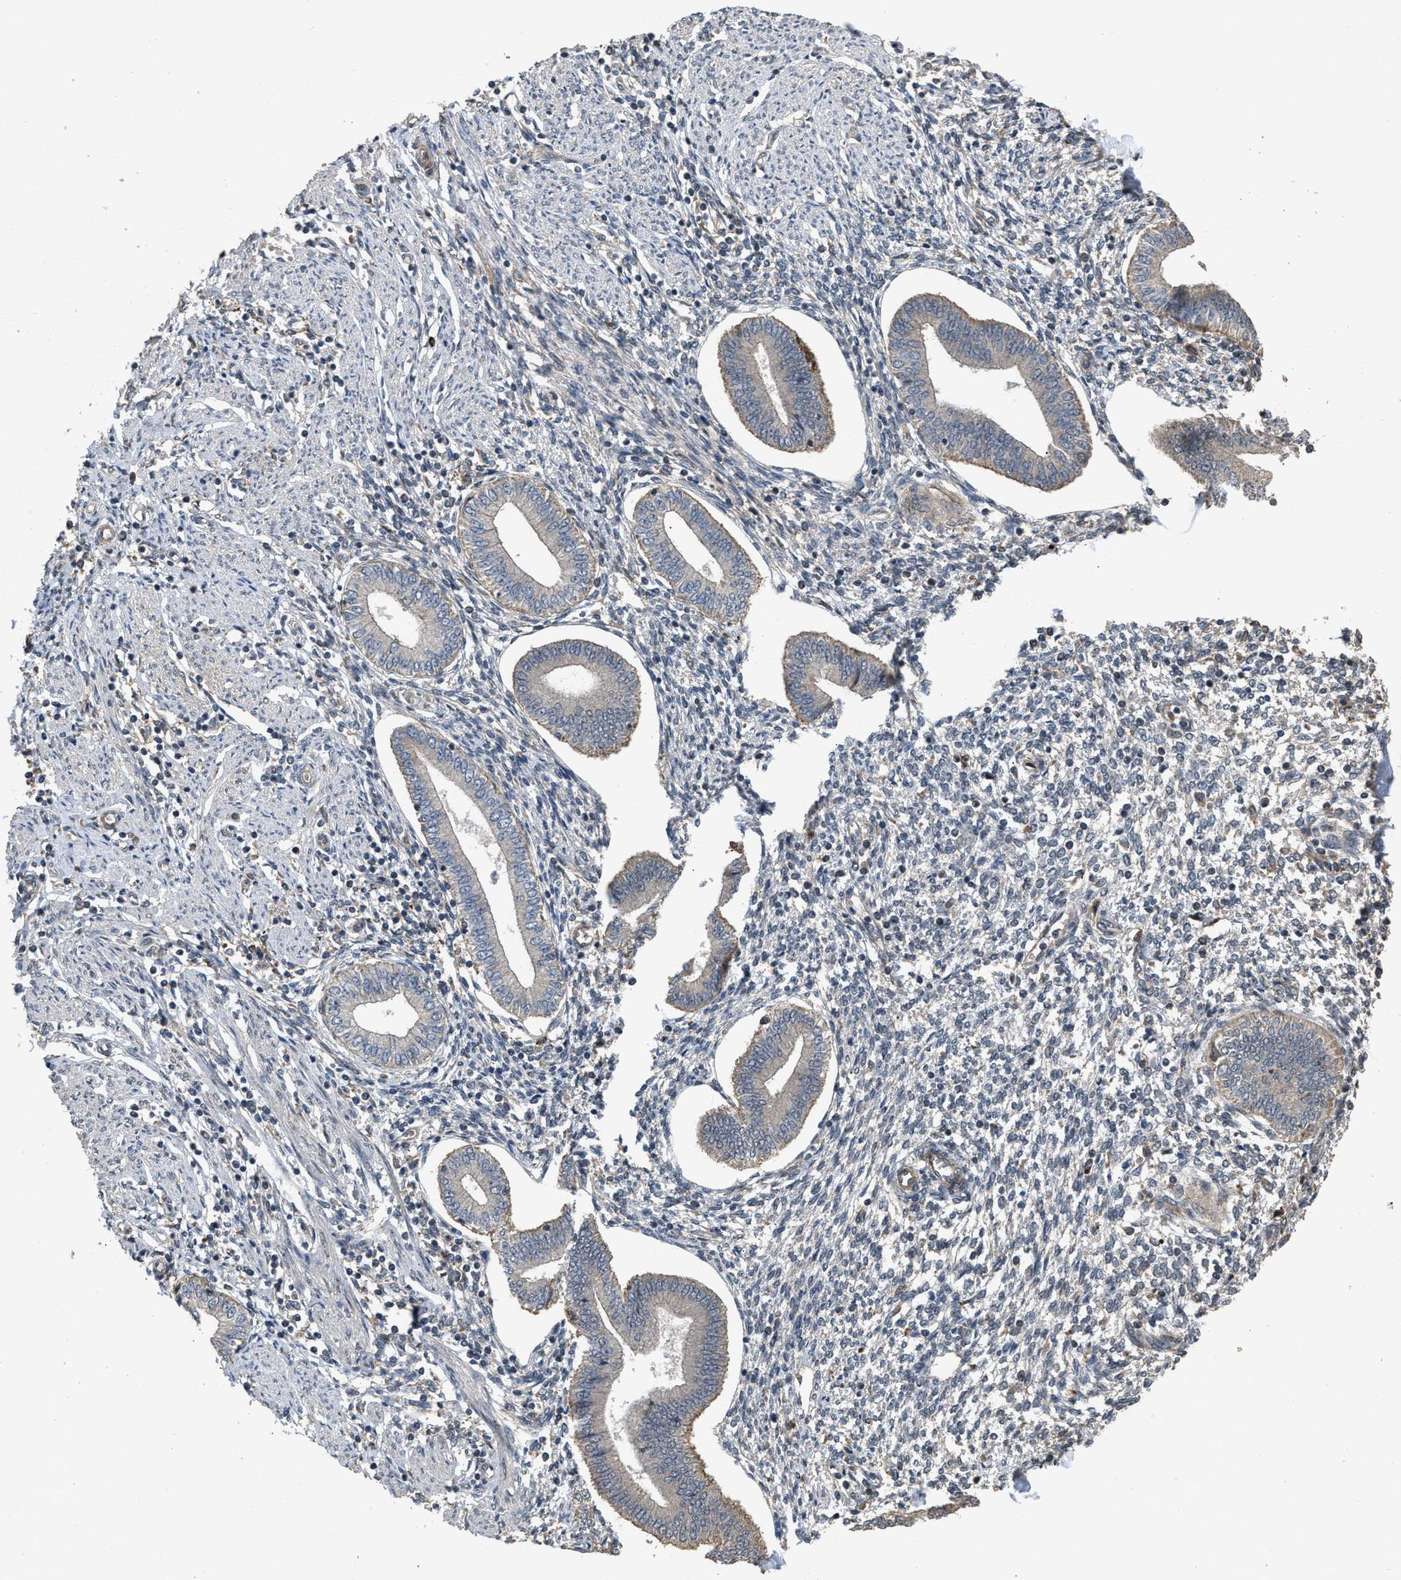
{"staining": {"intensity": "weak", "quantity": "<25%", "location": "cytoplasmic/membranous"}, "tissue": "endometrium", "cell_type": "Cells in endometrial stroma", "image_type": "normal", "snomed": [{"axis": "morphology", "description": "Normal tissue, NOS"}, {"axis": "topography", "description": "Endometrium"}], "caption": "This is an IHC image of benign human endometrium. There is no positivity in cells in endometrial stroma.", "gene": "UTRN", "patient": {"sex": "female", "age": 50}}